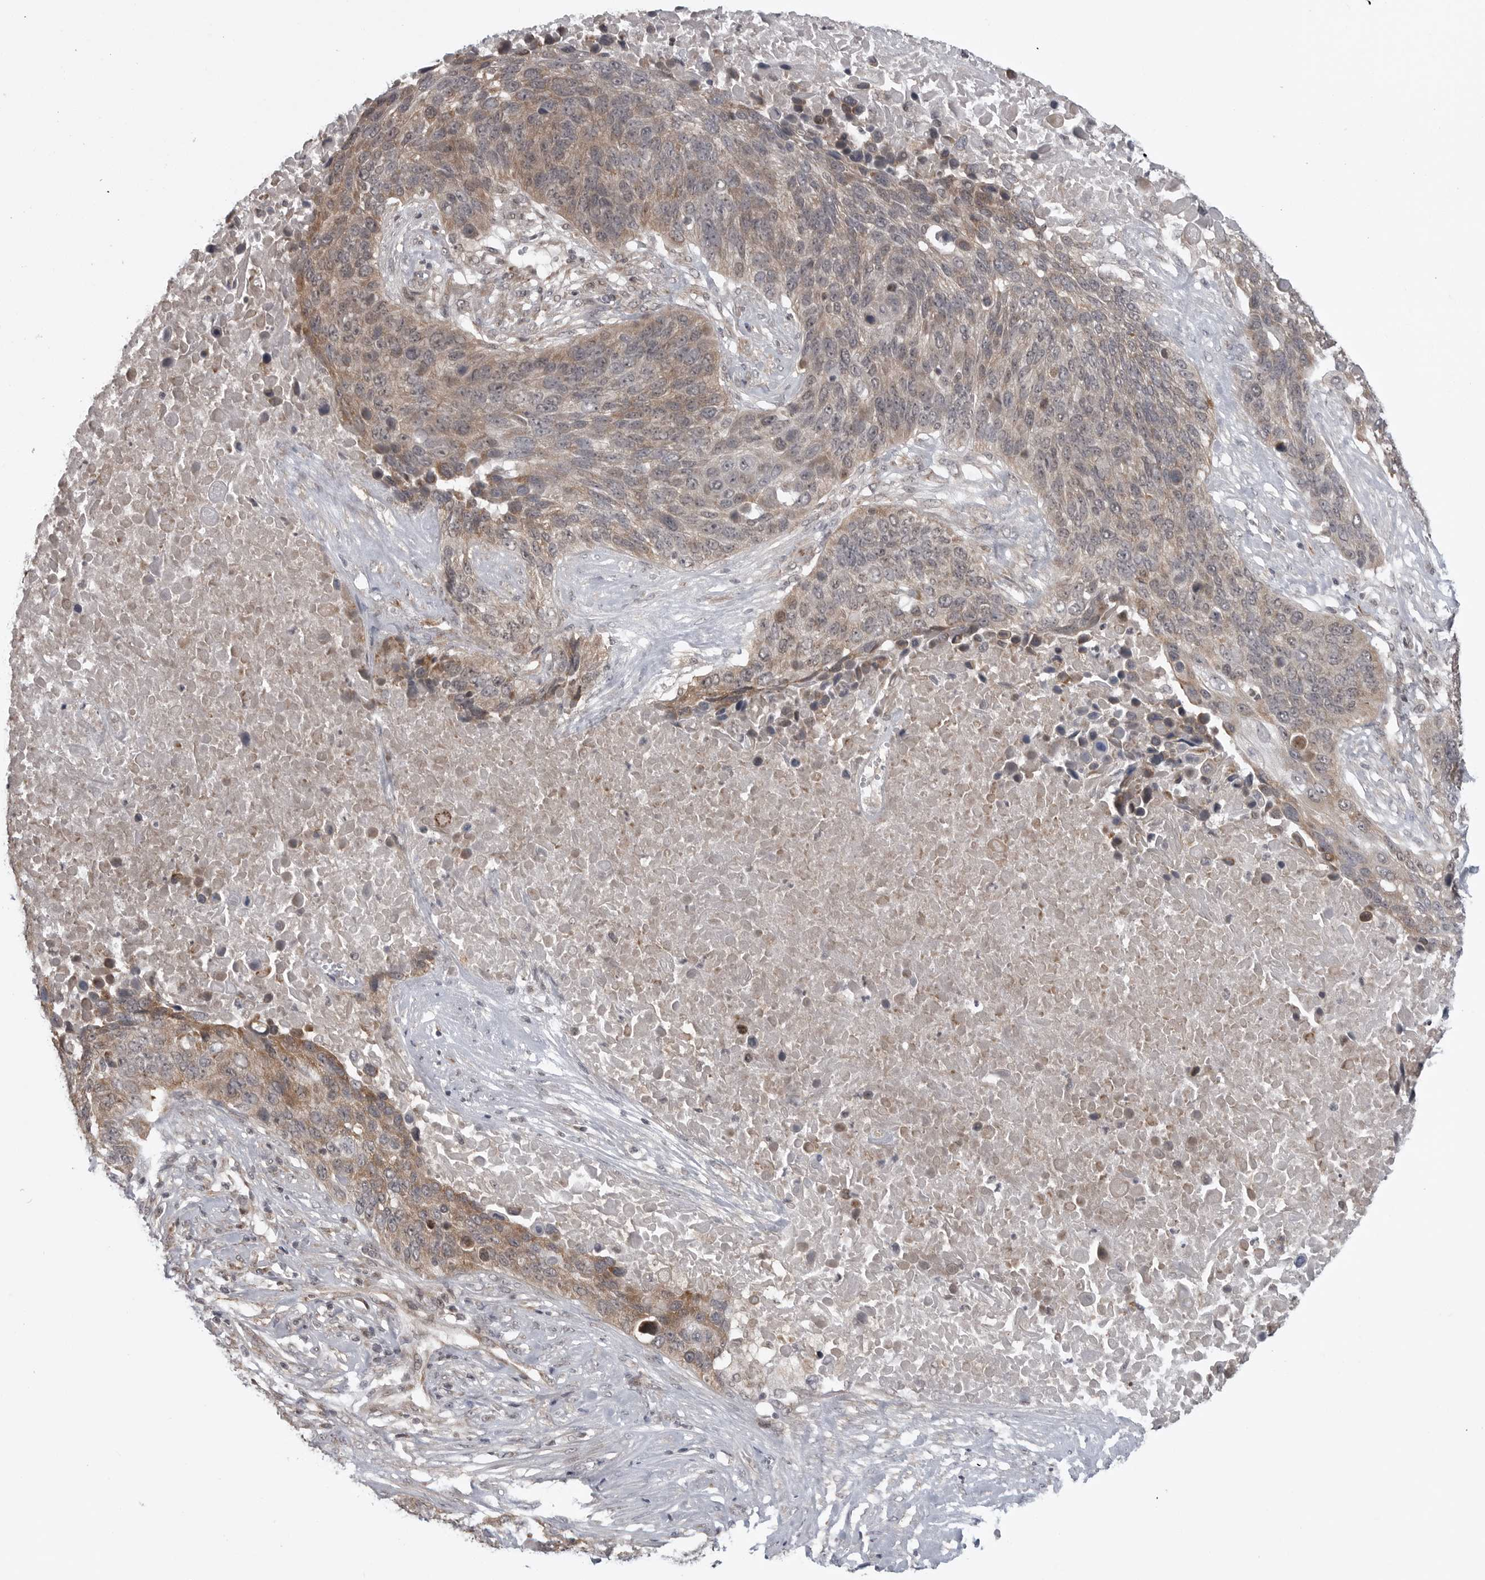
{"staining": {"intensity": "weak", "quantity": ">75%", "location": "cytoplasmic/membranous"}, "tissue": "lung cancer", "cell_type": "Tumor cells", "image_type": "cancer", "snomed": [{"axis": "morphology", "description": "Squamous cell carcinoma, NOS"}, {"axis": "topography", "description": "Lung"}], "caption": "This photomicrograph displays IHC staining of squamous cell carcinoma (lung), with low weak cytoplasmic/membranous staining in about >75% of tumor cells.", "gene": "FAAP100", "patient": {"sex": "male", "age": 66}}